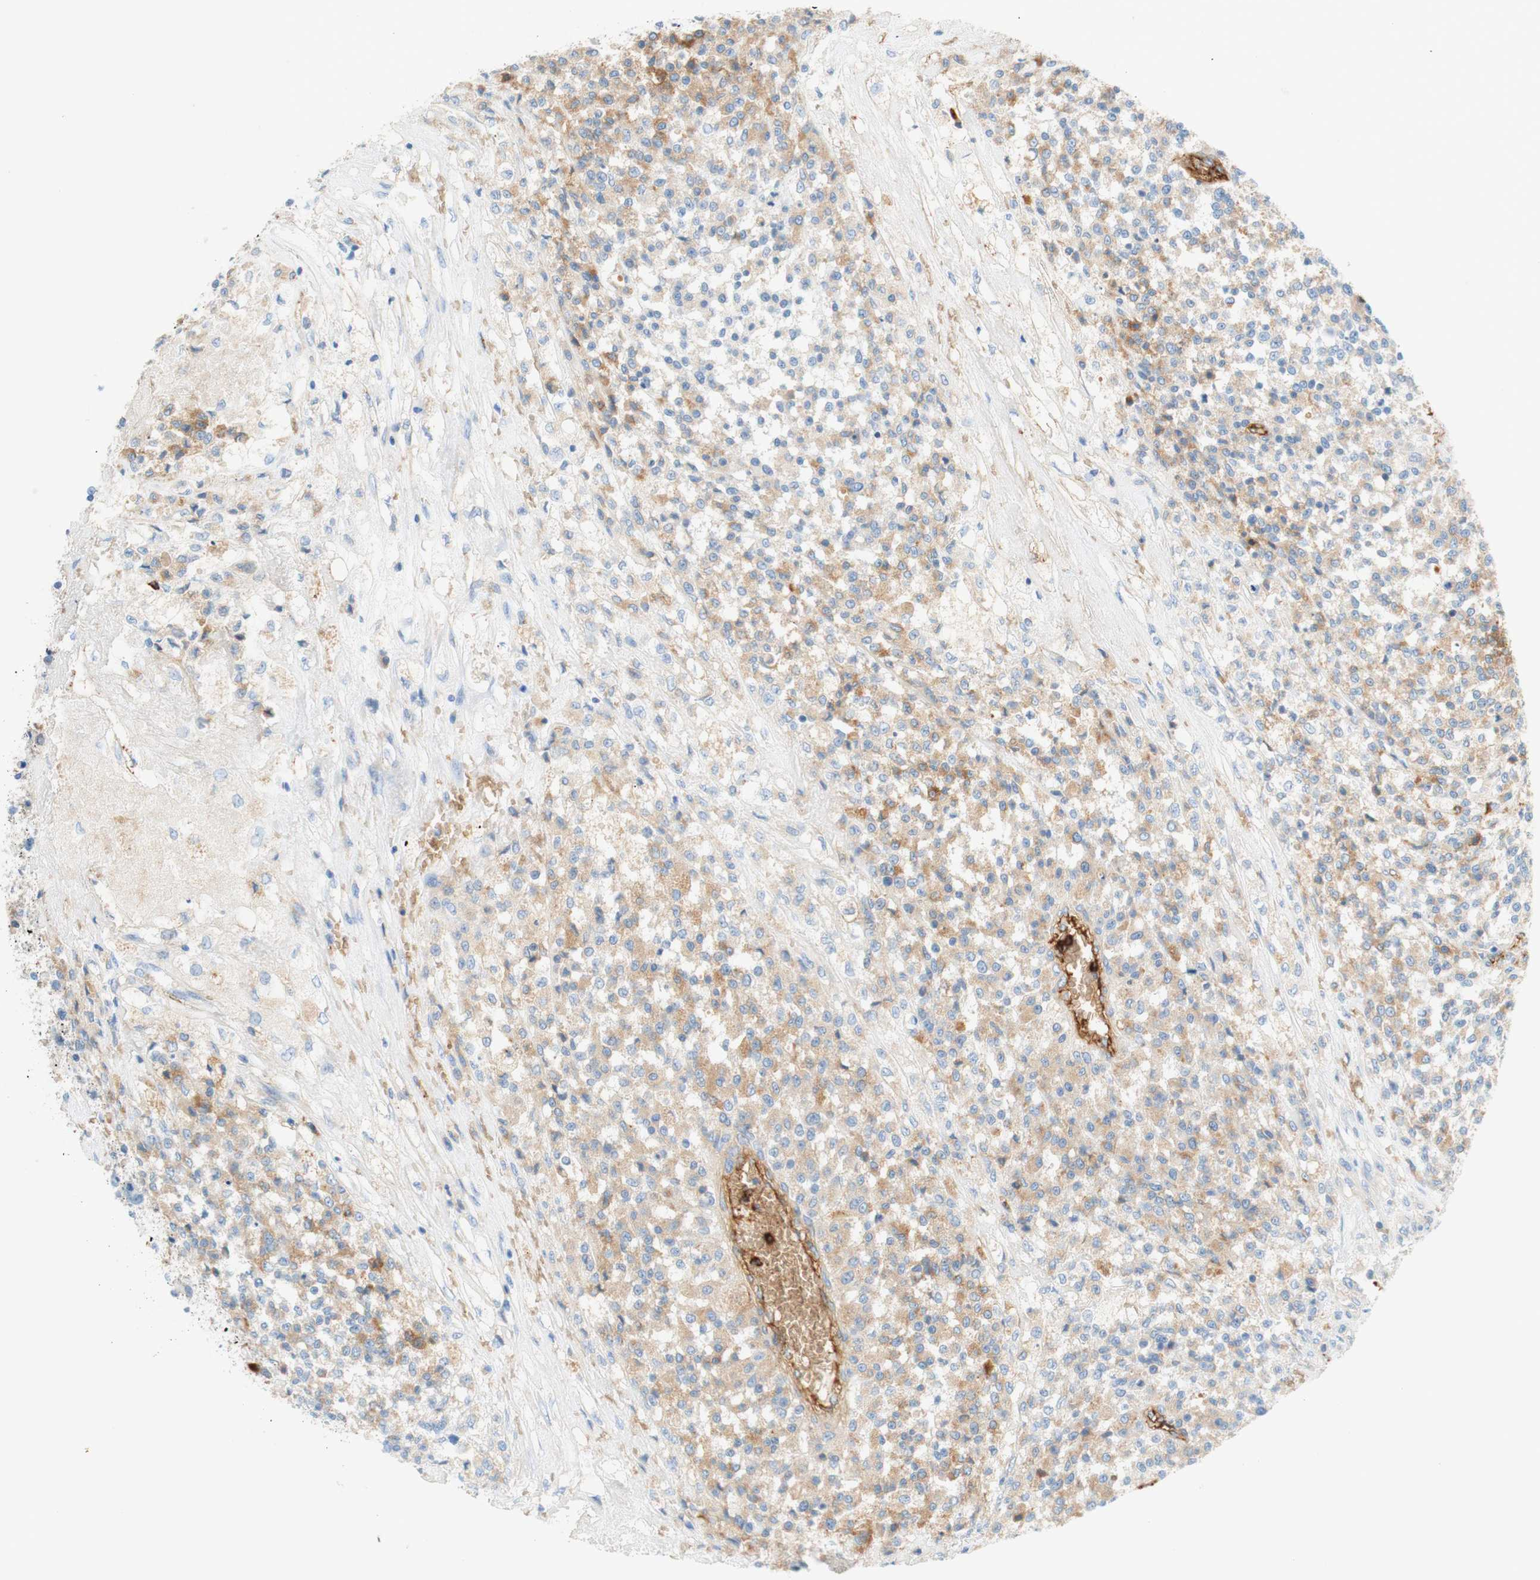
{"staining": {"intensity": "weak", "quantity": "25%-75%", "location": "cytoplasmic/membranous"}, "tissue": "testis cancer", "cell_type": "Tumor cells", "image_type": "cancer", "snomed": [{"axis": "morphology", "description": "Seminoma, NOS"}, {"axis": "topography", "description": "Testis"}], "caption": "Approximately 25%-75% of tumor cells in human testis cancer demonstrate weak cytoplasmic/membranous protein expression as visualized by brown immunohistochemical staining.", "gene": "STOM", "patient": {"sex": "male", "age": 59}}